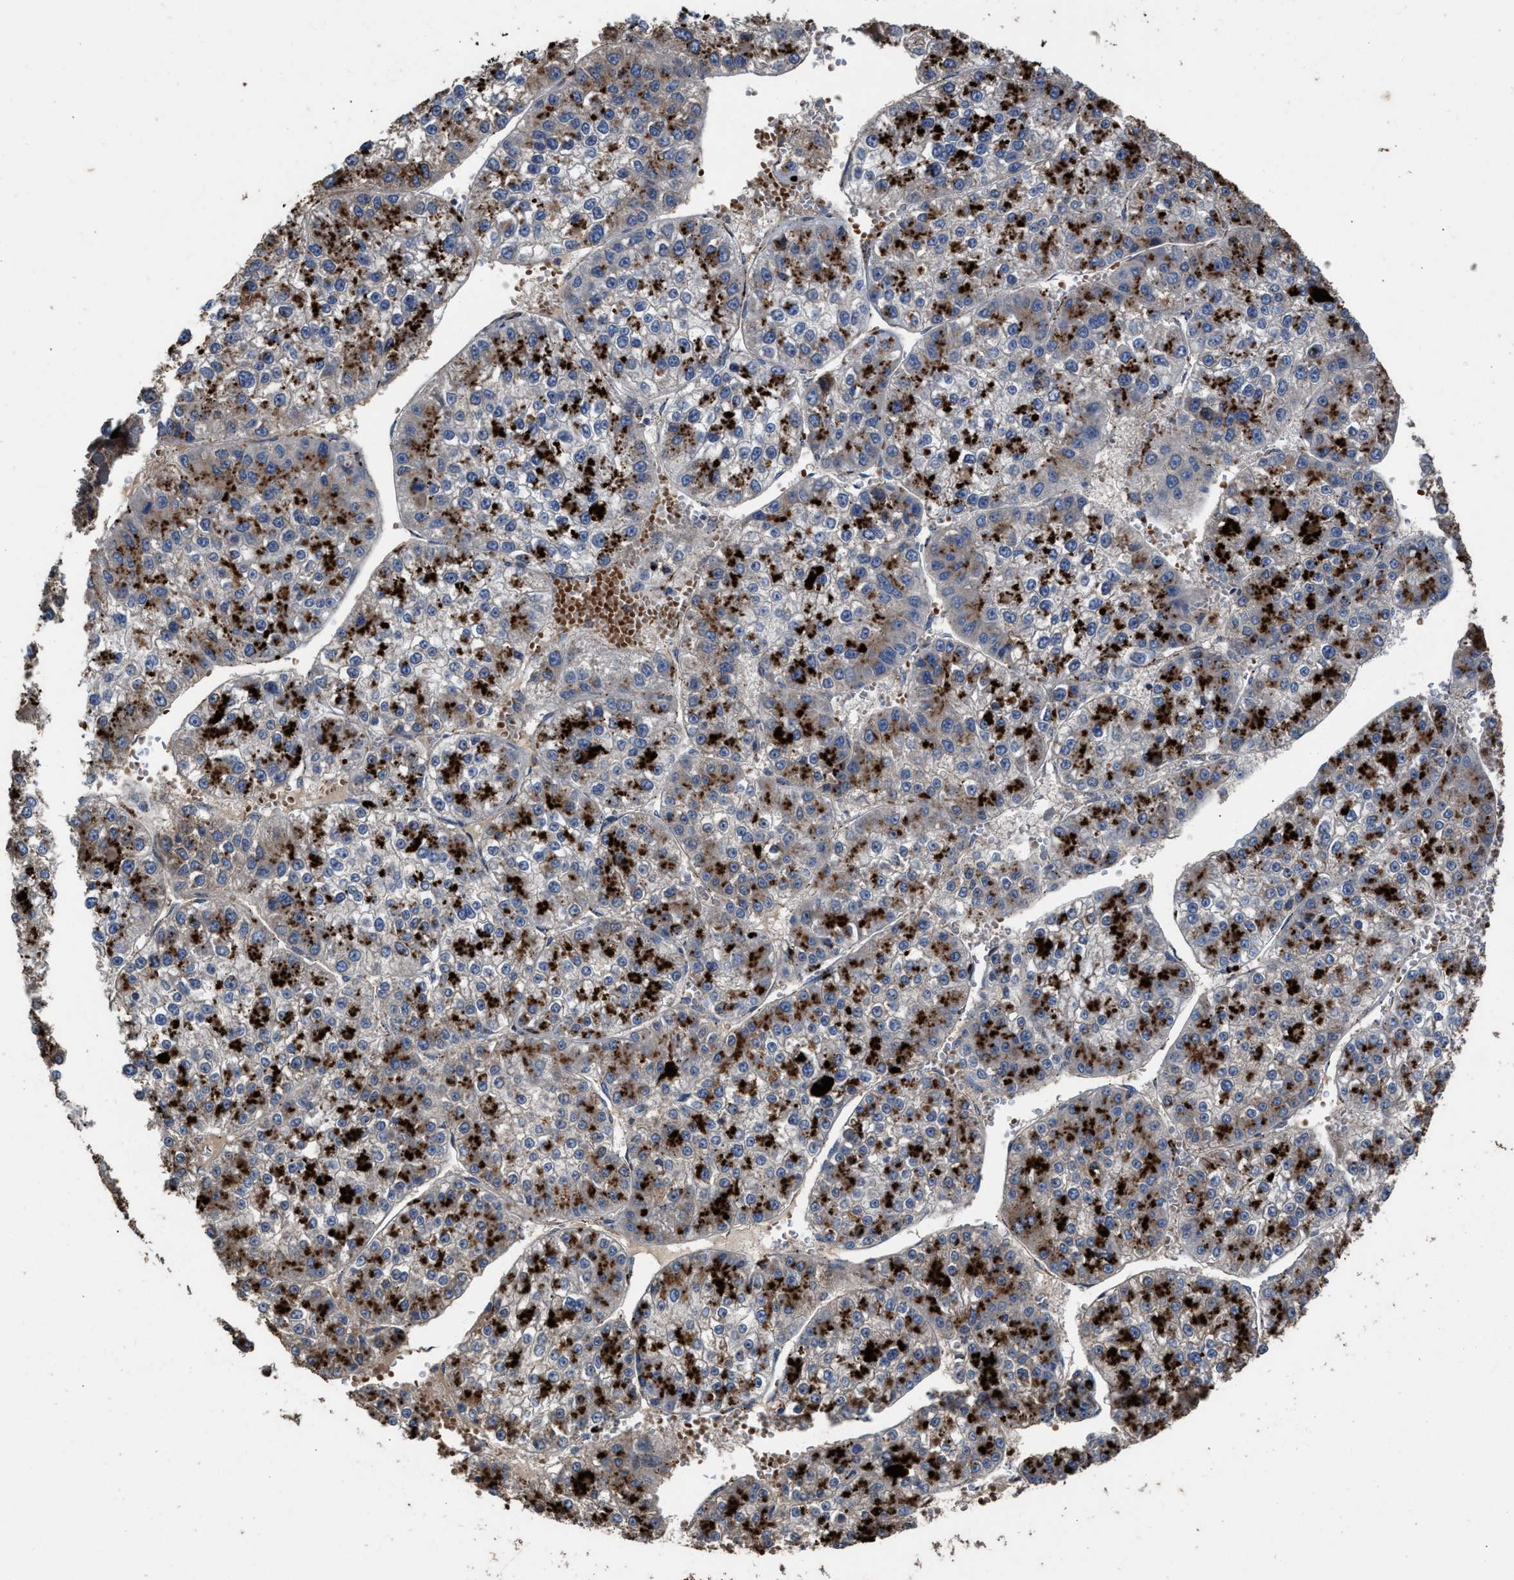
{"staining": {"intensity": "moderate", "quantity": ">75%", "location": "cytoplasmic/membranous"}, "tissue": "liver cancer", "cell_type": "Tumor cells", "image_type": "cancer", "snomed": [{"axis": "morphology", "description": "Carcinoma, Hepatocellular, NOS"}, {"axis": "topography", "description": "Liver"}], "caption": "Immunohistochemistry staining of liver hepatocellular carcinoma, which reveals medium levels of moderate cytoplasmic/membranous positivity in about >75% of tumor cells indicating moderate cytoplasmic/membranous protein positivity. The staining was performed using DAB (brown) for protein detection and nuclei were counterstained in hematoxylin (blue).", "gene": "ELMO3", "patient": {"sex": "female", "age": 73}}